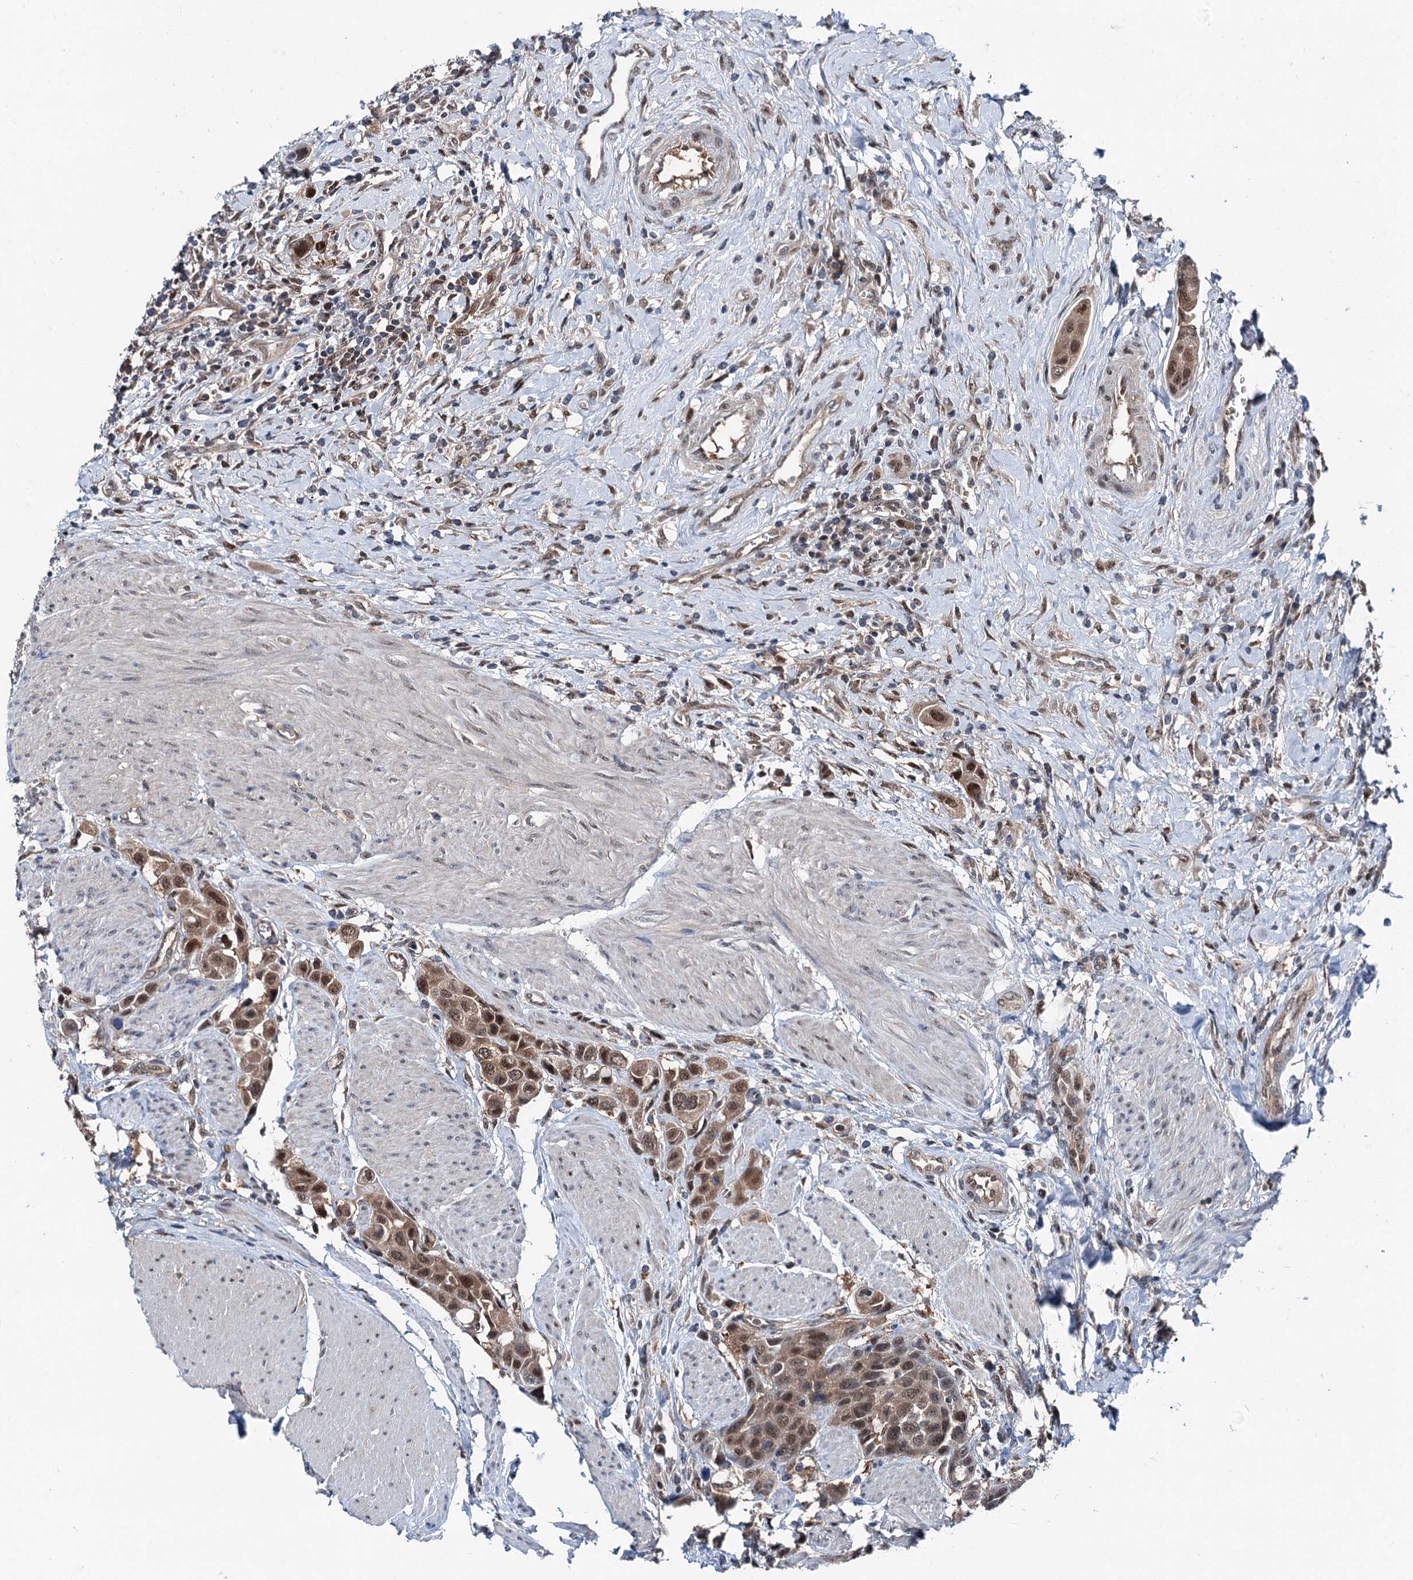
{"staining": {"intensity": "moderate", "quantity": ">75%", "location": "cytoplasmic/membranous,nuclear"}, "tissue": "urothelial cancer", "cell_type": "Tumor cells", "image_type": "cancer", "snomed": [{"axis": "morphology", "description": "Urothelial carcinoma, High grade"}, {"axis": "topography", "description": "Urinary bladder"}], "caption": "Protein staining of urothelial cancer tissue reveals moderate cytoplasmic/membranous and nuclear expression in approximately >75% of tumor cells. Ihc stains the protein in brown and the nuclei are stained blue.", "gene": "PSMD13", "patient": {"sex": "male", "age": 50}}